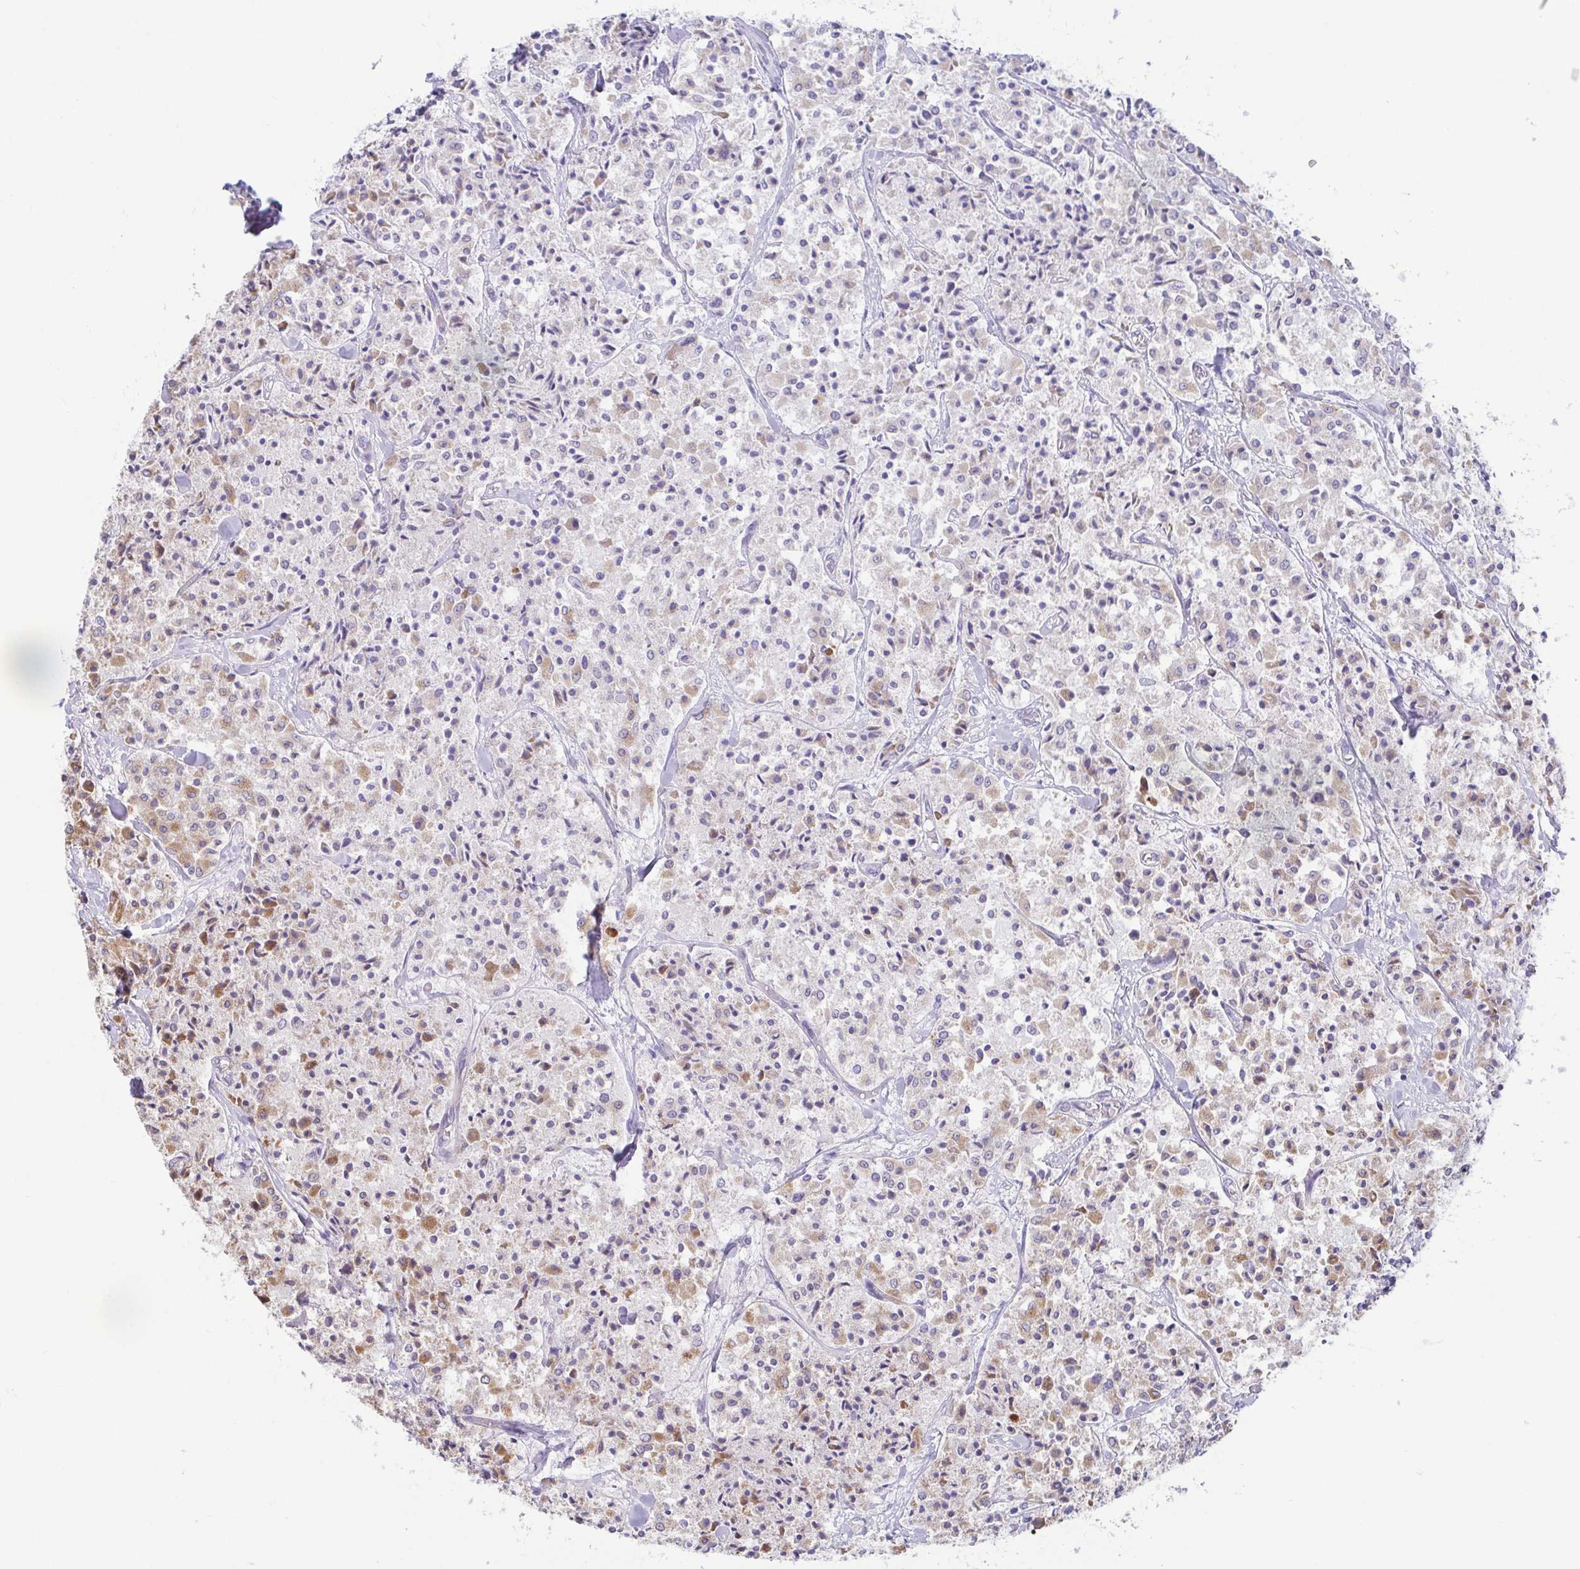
{"staining": {"intensity": "moderate", "quantity": "<25%", "location": "cytoplasmic/membranous"}, "tissue": "carcinoid", "cell_type": "Tumor cells", "image_type": "cancer", "snomed": [{"axis": "morphology", "description": "Carcinoid, malignant, NOS"}, {"axis": "topography", "description": "Lung"}], "caption": "Immunohistochemical staining of carcinoid (malignant) shows moderate cytoplasmic/membranous protein positivity in about <25% of tumor cells.", "gene": "OSBPL7", "patient": {"sex": "male", "age": 71}}